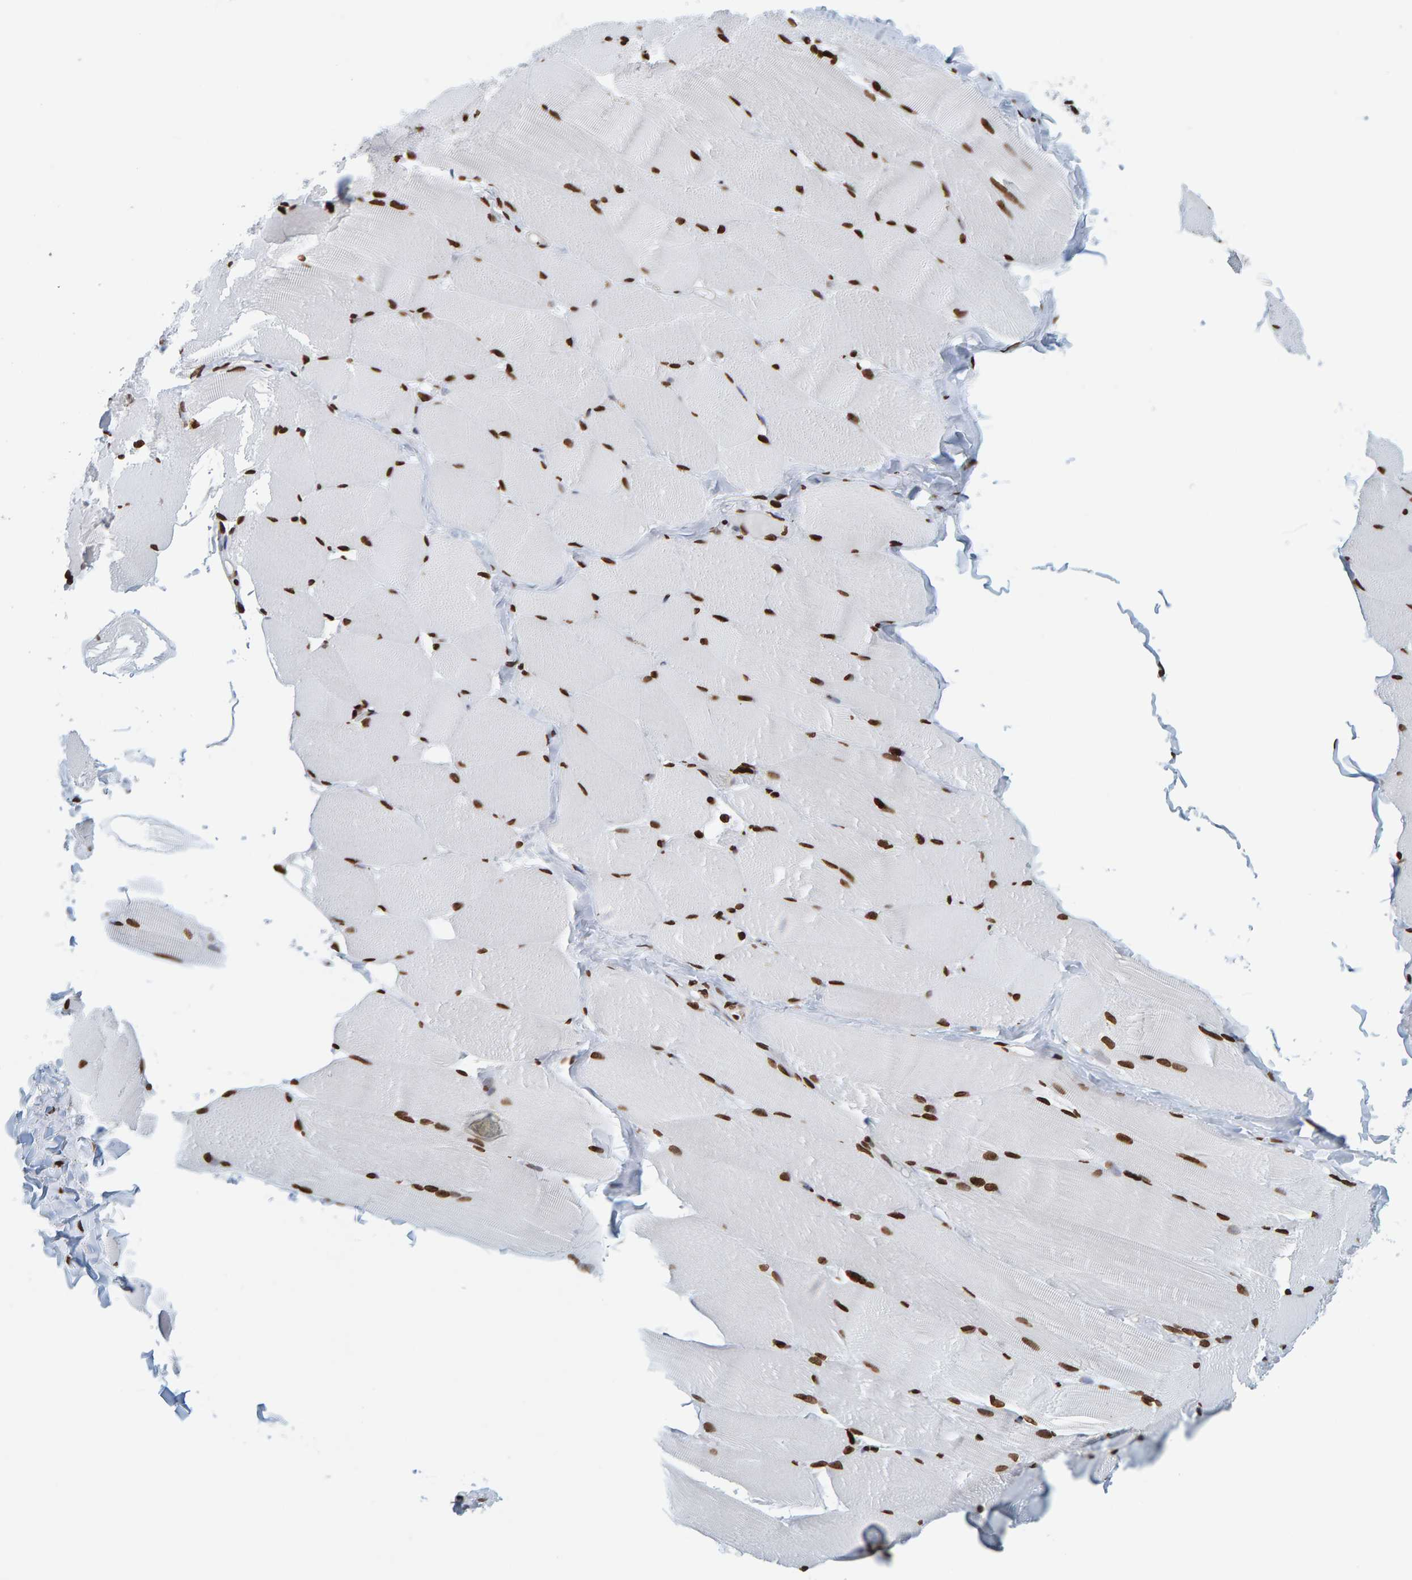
{"staining": {"intensity": "strong", "quantity": ">75%", "location": "nuclear"}, "tissue": "skeletal muscle", "cell_type": "Myocytes", "image_type": "normal", "snomed": [{"axis": "morphology", "description": "Normal tissue, NOS"}, {"axis": "topography", "description": "Skin"}, {"axis": "topography", "description": "Skeletal muscle"}], "caption": "Strong nuclear positivity for a protein is seen in about >75% of myocytes of benign skeletal muscle using immunohistochemistry (IHC).", "gene": "BRF2", "patient": {"sex": "male", "age": 83}}